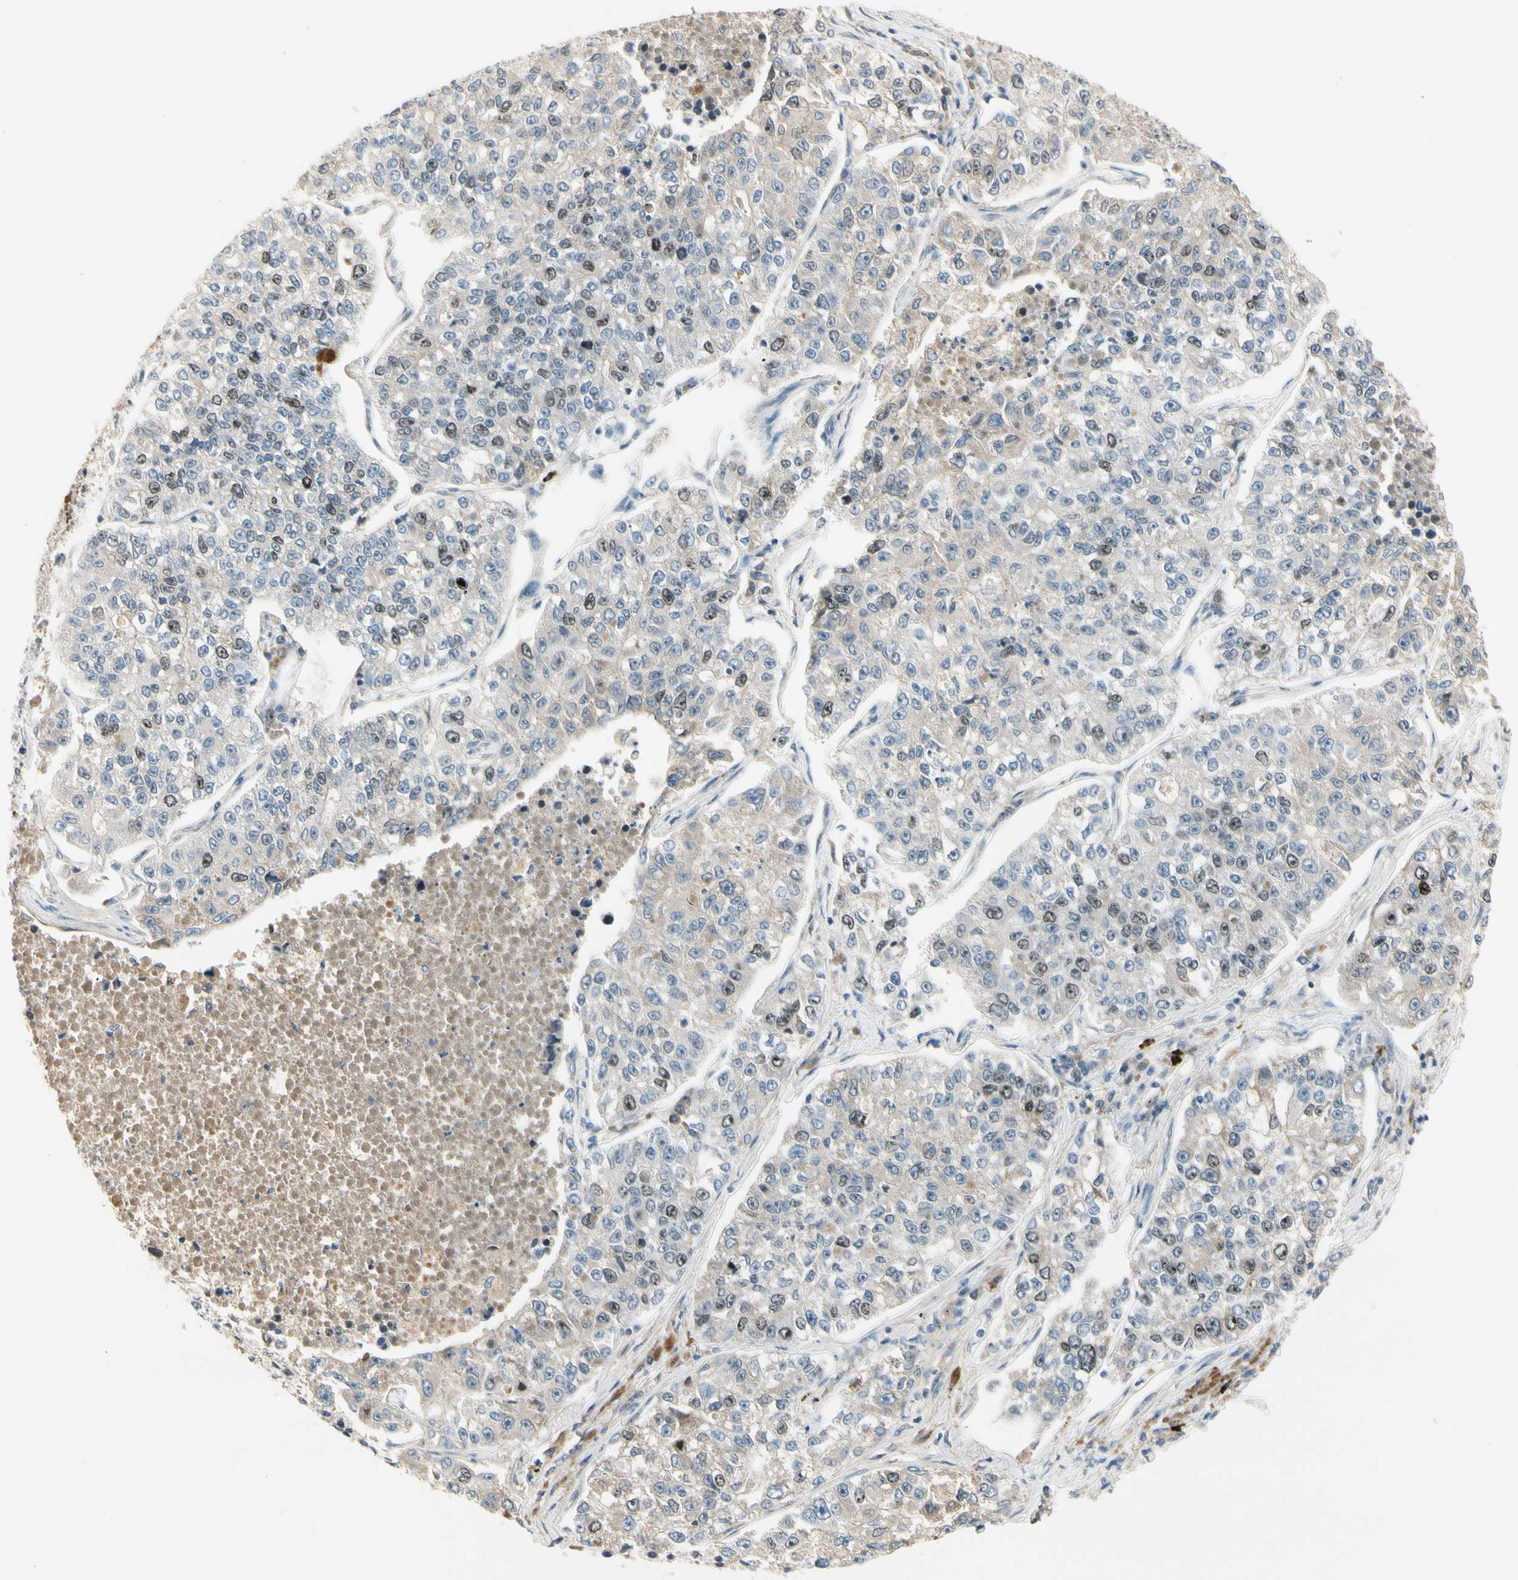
{"staining": {"intensity": "moderate", "quantity": "<25%", "location": "nuclear"}, "tissue": "lung cancer", "cell_type": "Tumor cells", "image_type": "cancer", "snomed": [{"axis": "morphology", "description": "Adenocarcinoma, NOS"}, {"axis": "topography", "description": "Lung"}], "caption": "Immunohistochemical staining of lung adenocarcinoma demonstrates low levels of moderate nuclear protein positivity in about <25% of tumor cells.", "gene": "PITX1", "patient": {"sex": "male", "age": 49}}